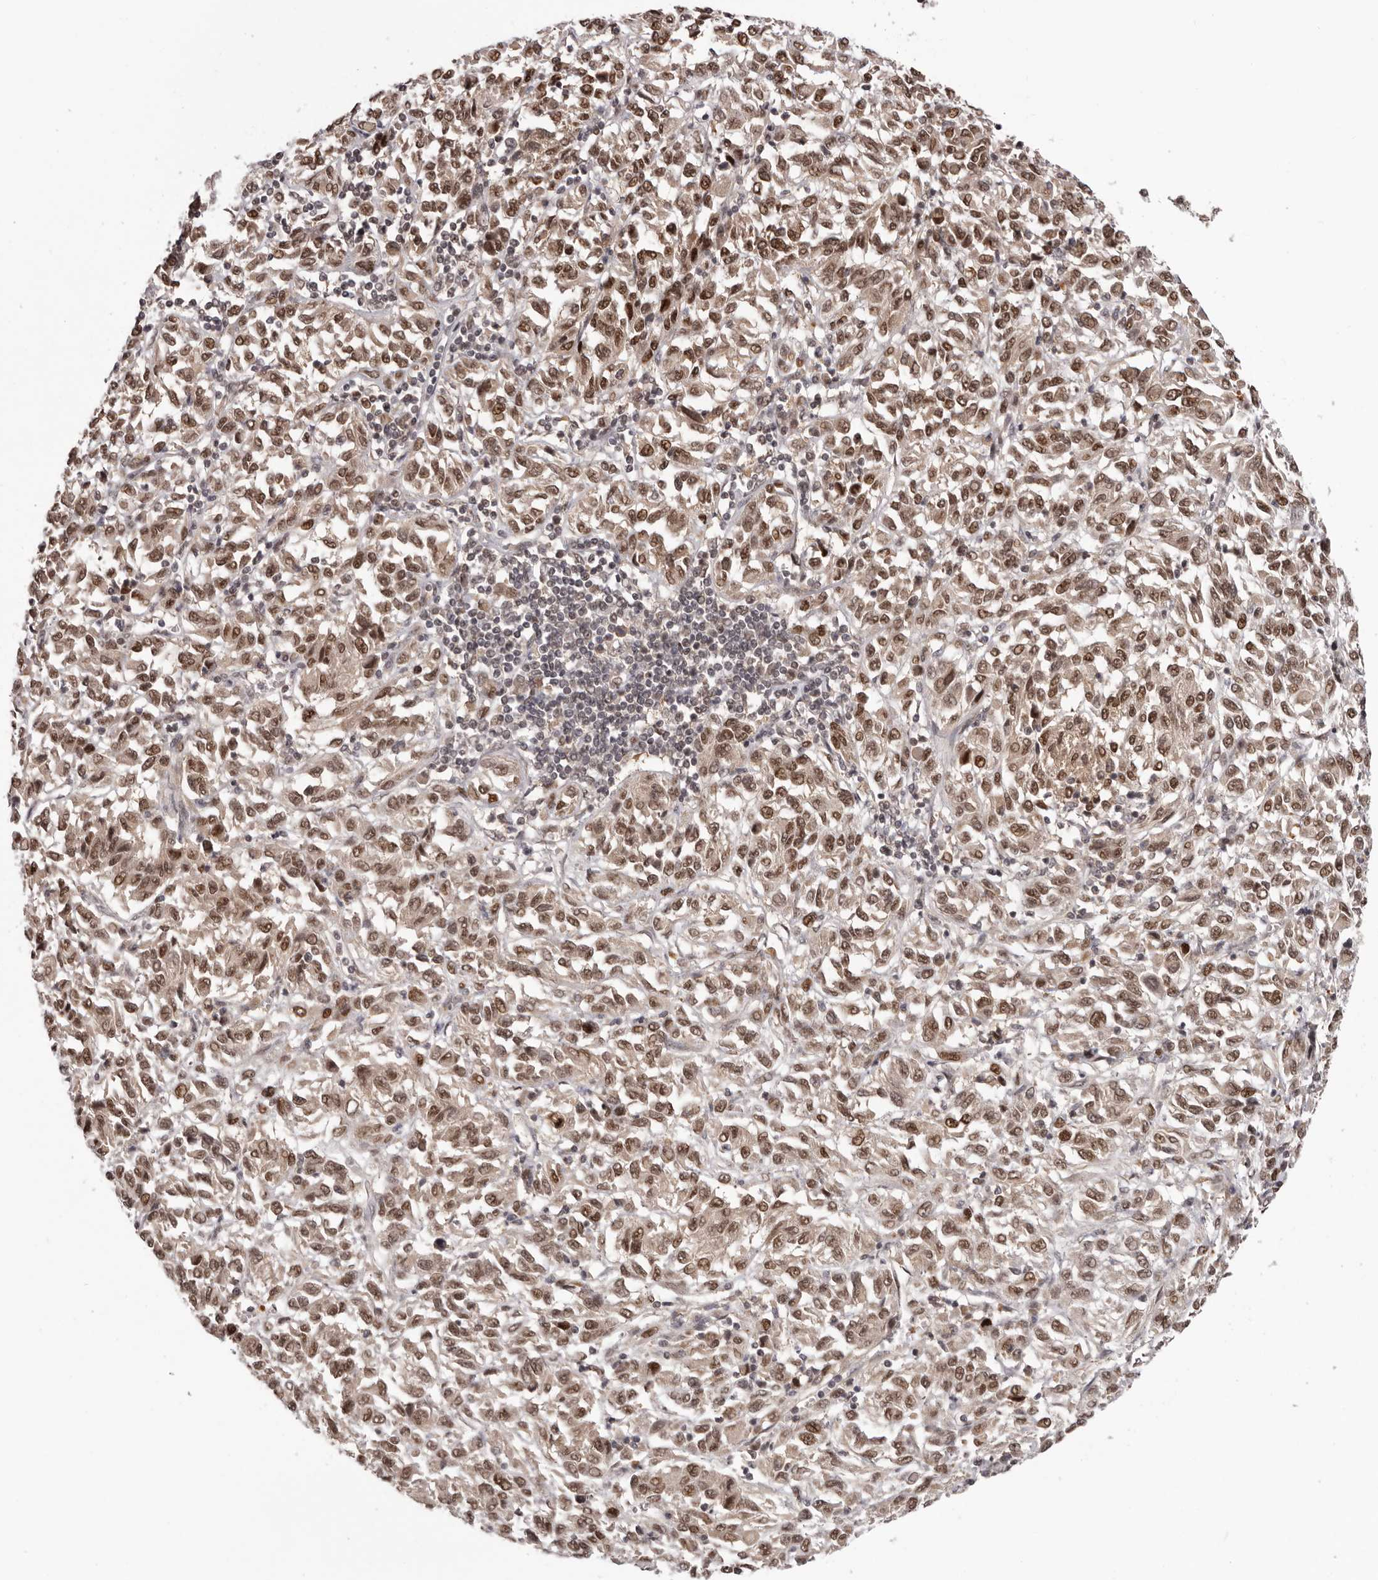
{"staining": {"intensity": "moderate", "quantity": ">75%", "location": "nuclear"}, "tissue": "melanoma", "cell_type": "Tumor cells", "image_type": "cancer", "snomed": [{"axis": "morphology", "description": "Malignant melanoma, Metastatic site"}, {"axis": "topography", "description": "Lung"}], "caption": "Malignant melanoma (metastatic site) was stained to show a protein in brown. There is medium levels of moderate nuclear staining in about >75% of tumor cells. Using DAB (brown) and hematoxylin (blue) stains, captured at high magnification using brightfield microscopy.", "gene": "TBX5", "patient": {"sex": "male", "age": 64}}